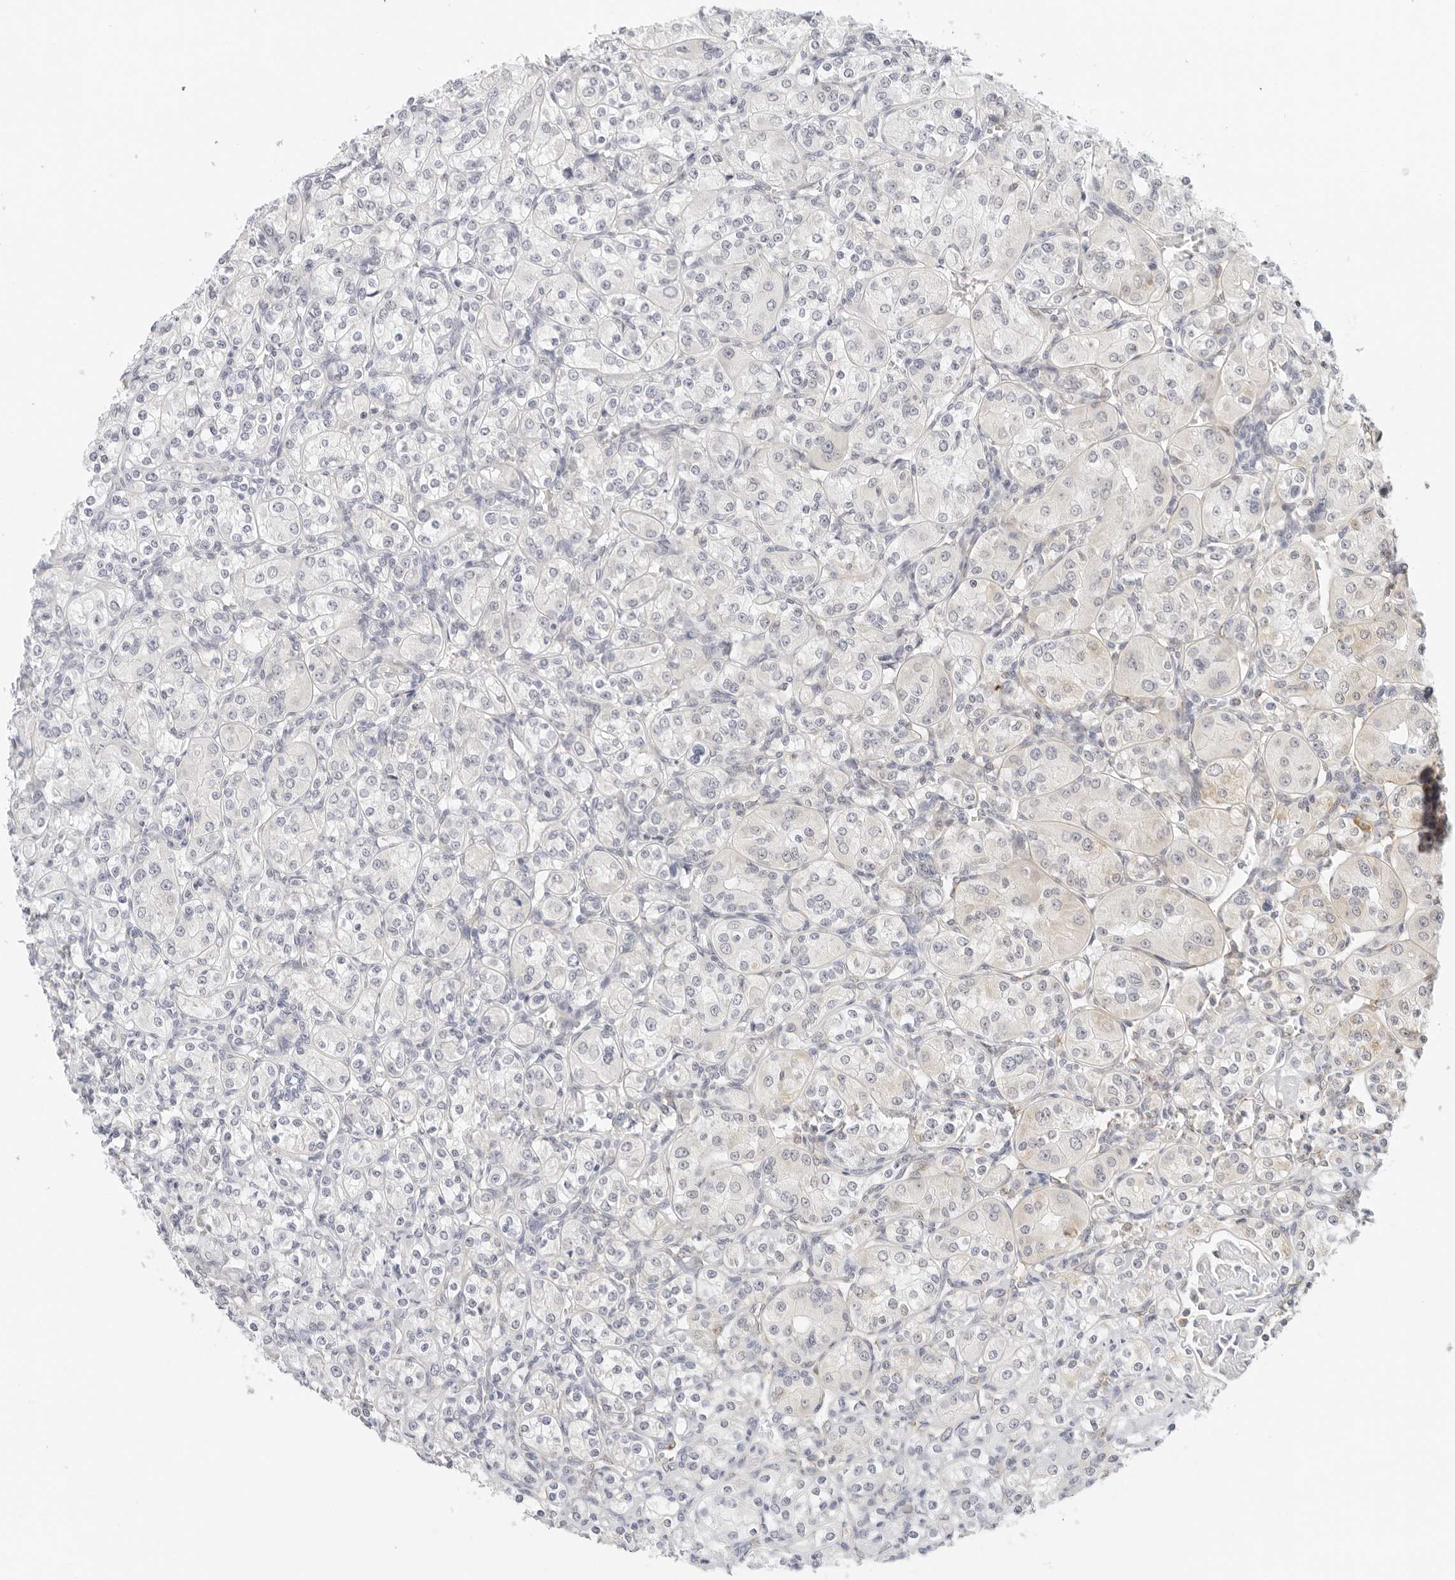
{"staining": {"intensity": "negative", "quantity": "none", "location": "none"}, "tissue": "renal cancer", "cell_type": "Tumor cells", "image_type": "cancer", "snomed": [{"axis": "morphology", "description": "Adenocarcinoma, NOS"}, {"axis": "topography", "description": "Kidney"}], "caption": "DAB (3,3'-diaminobenzidine) immunohistochemical staining of adenocarcinoma (renal) demonstrates no significant positivity in tumor cells. The staining is performed using DAB brown chromogen with nuclei counter-stained in using hematoxylin.", "gene": "RC3H1", "patient": {"sex": "male", "age": 77}}